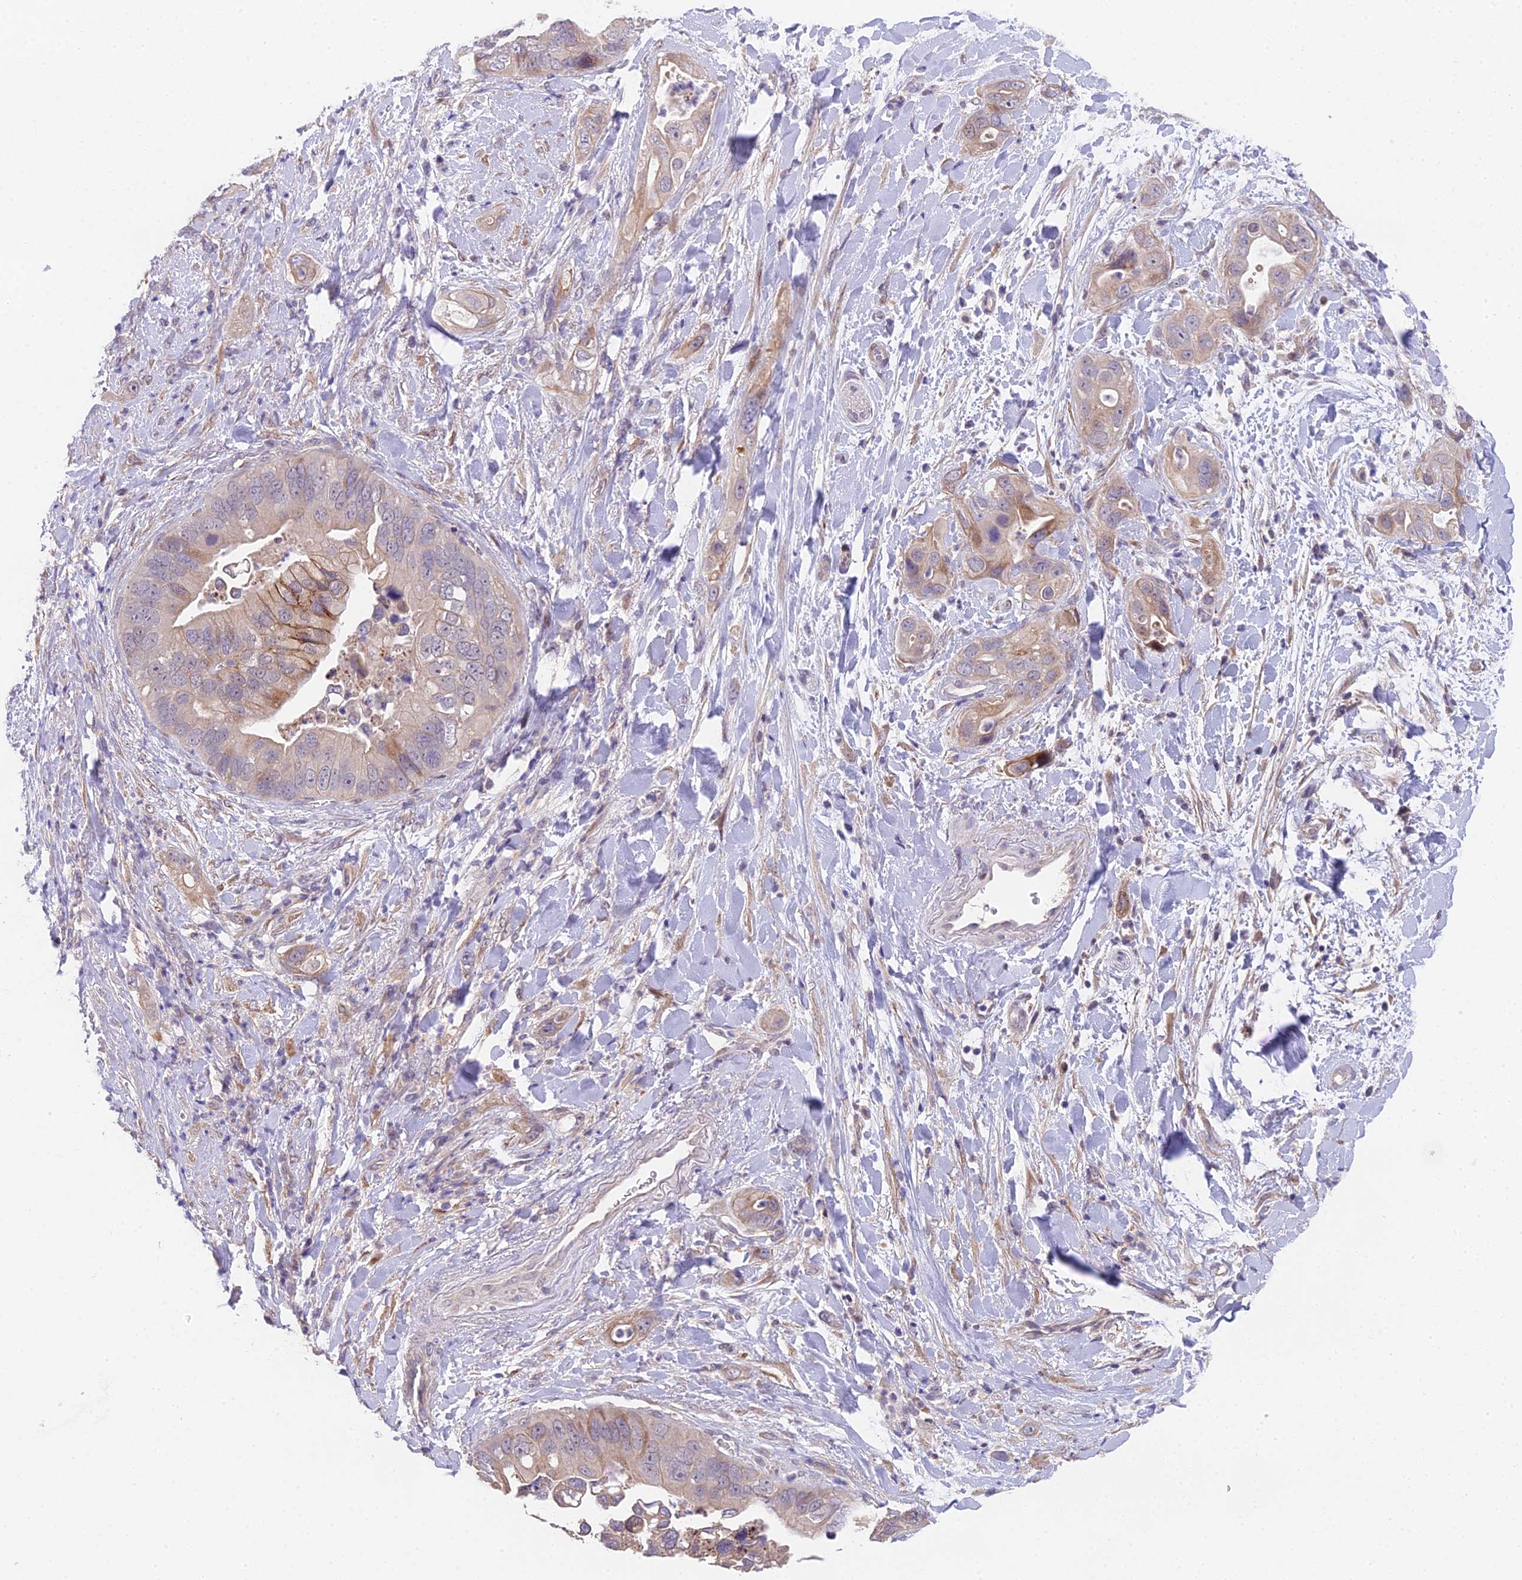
{"staining": {"intensity": "weak", "quantity": "<25%", "location": "cytoplasmic/membranous"}, "tissue": "pancreatic cancer", "cell_type": "Tumor cells", "image_type": "cancer", "snomed": [{"axis": "morphology", "description": "Adenocarcinoma, NOS"}, {"axis": "topography", "description": "Pancreas"}], "caption": "This is an IHC histopathology image of human pancreatic cancer. There is no positivity in tumor cells.", "gene": "PUS10", "patient": {"sex": "female", "age": 78}}